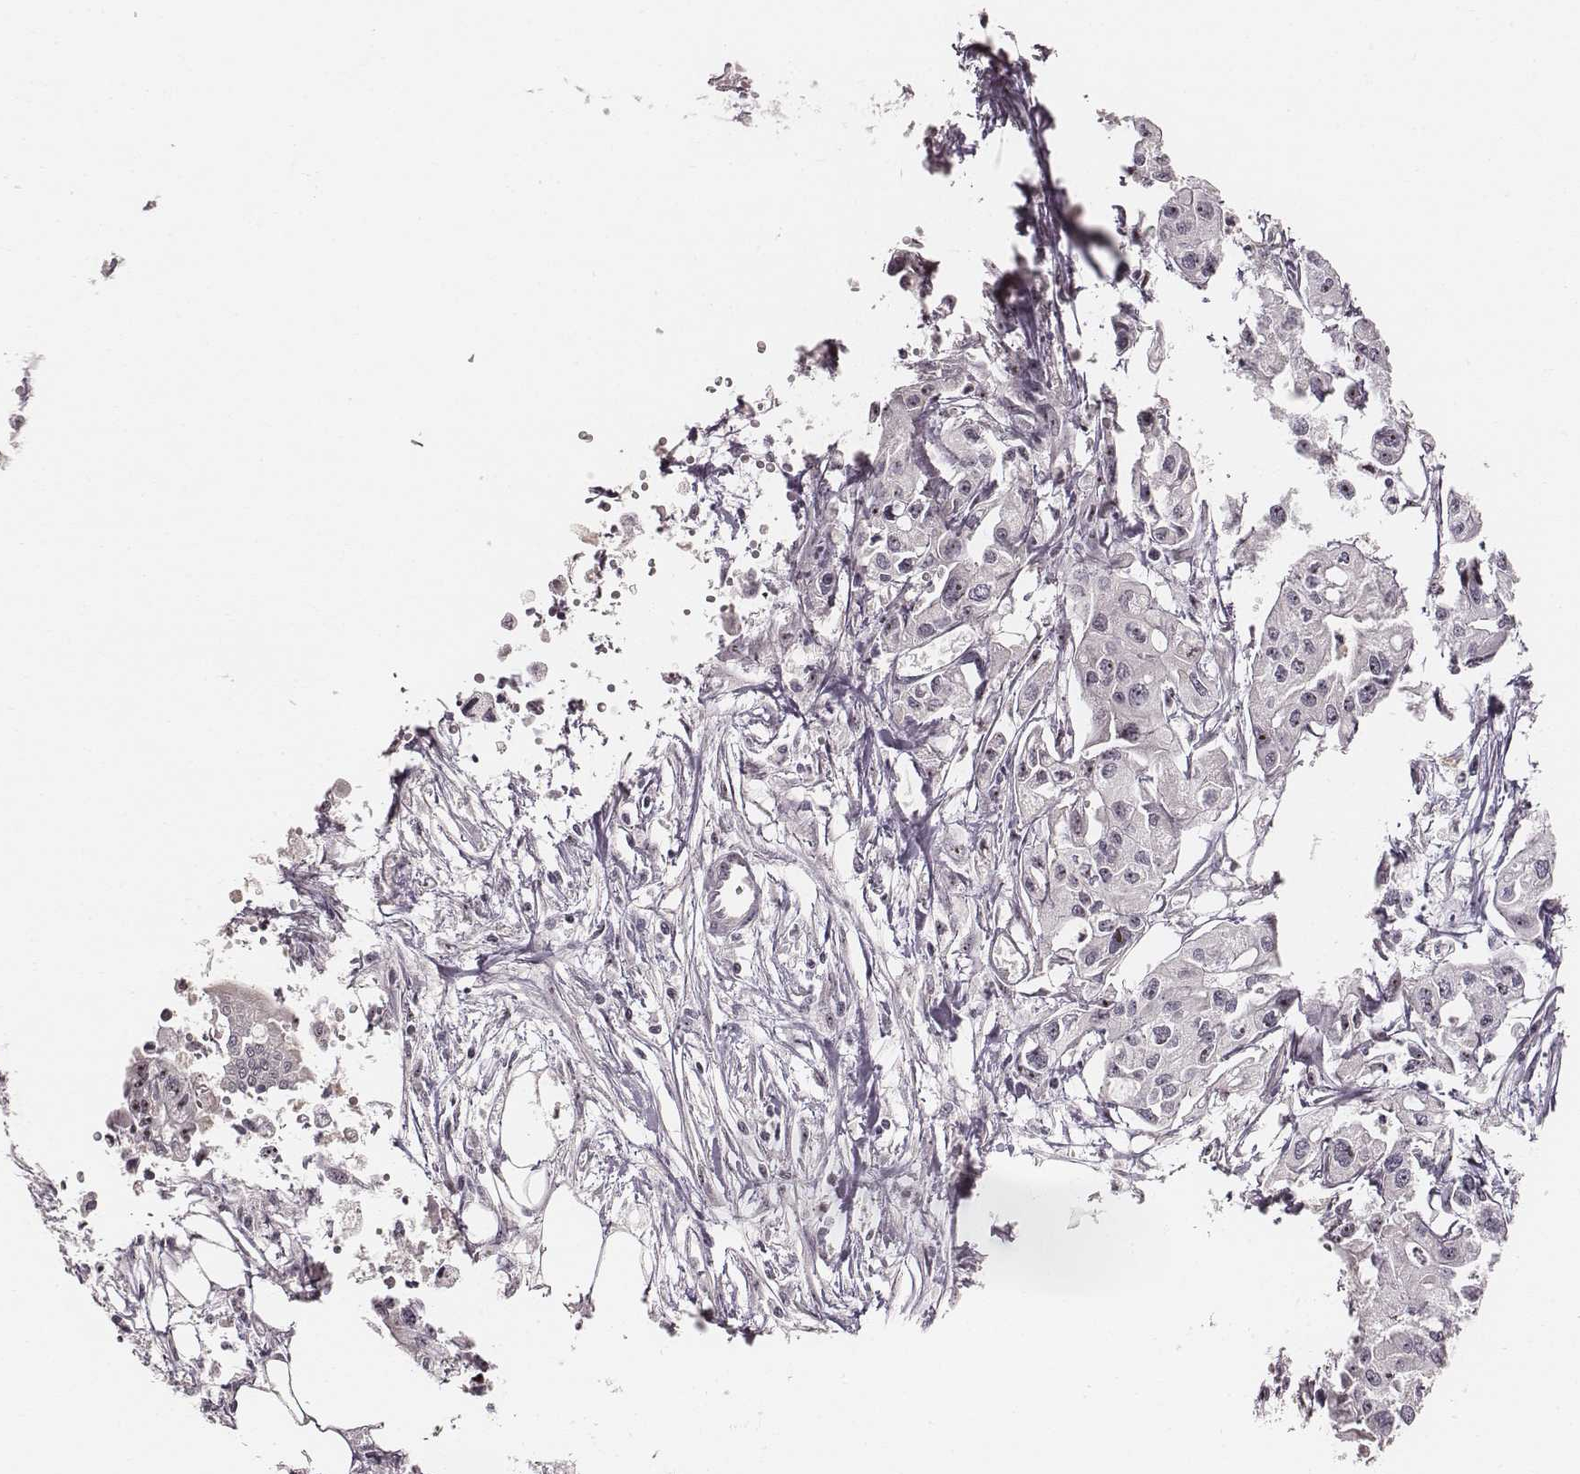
{"staining": {"intensity": "weak", "quantity": ">75%", "location": "nuclear"}, "tissue": "pancreatic cancer", "cell_type": "Tumor cells", "image_type": "cancer", "snomed": [{"axis": "morphology", "description": "Adenocarcinoma, NOS"}, {"axis": "topography", "description": "Pancreas"}], "caption": "The immunohistochemical stain labels weak nuclear positivity in tumor cells of adenocarcinoma (pancreatic) tissue. Using DAB (brown) and hematoxylin (blue) stains, captured at high magnification using brightfield microscopy.", "gene": "NOP56", "patient": {"sex": "male", "age": 70}}